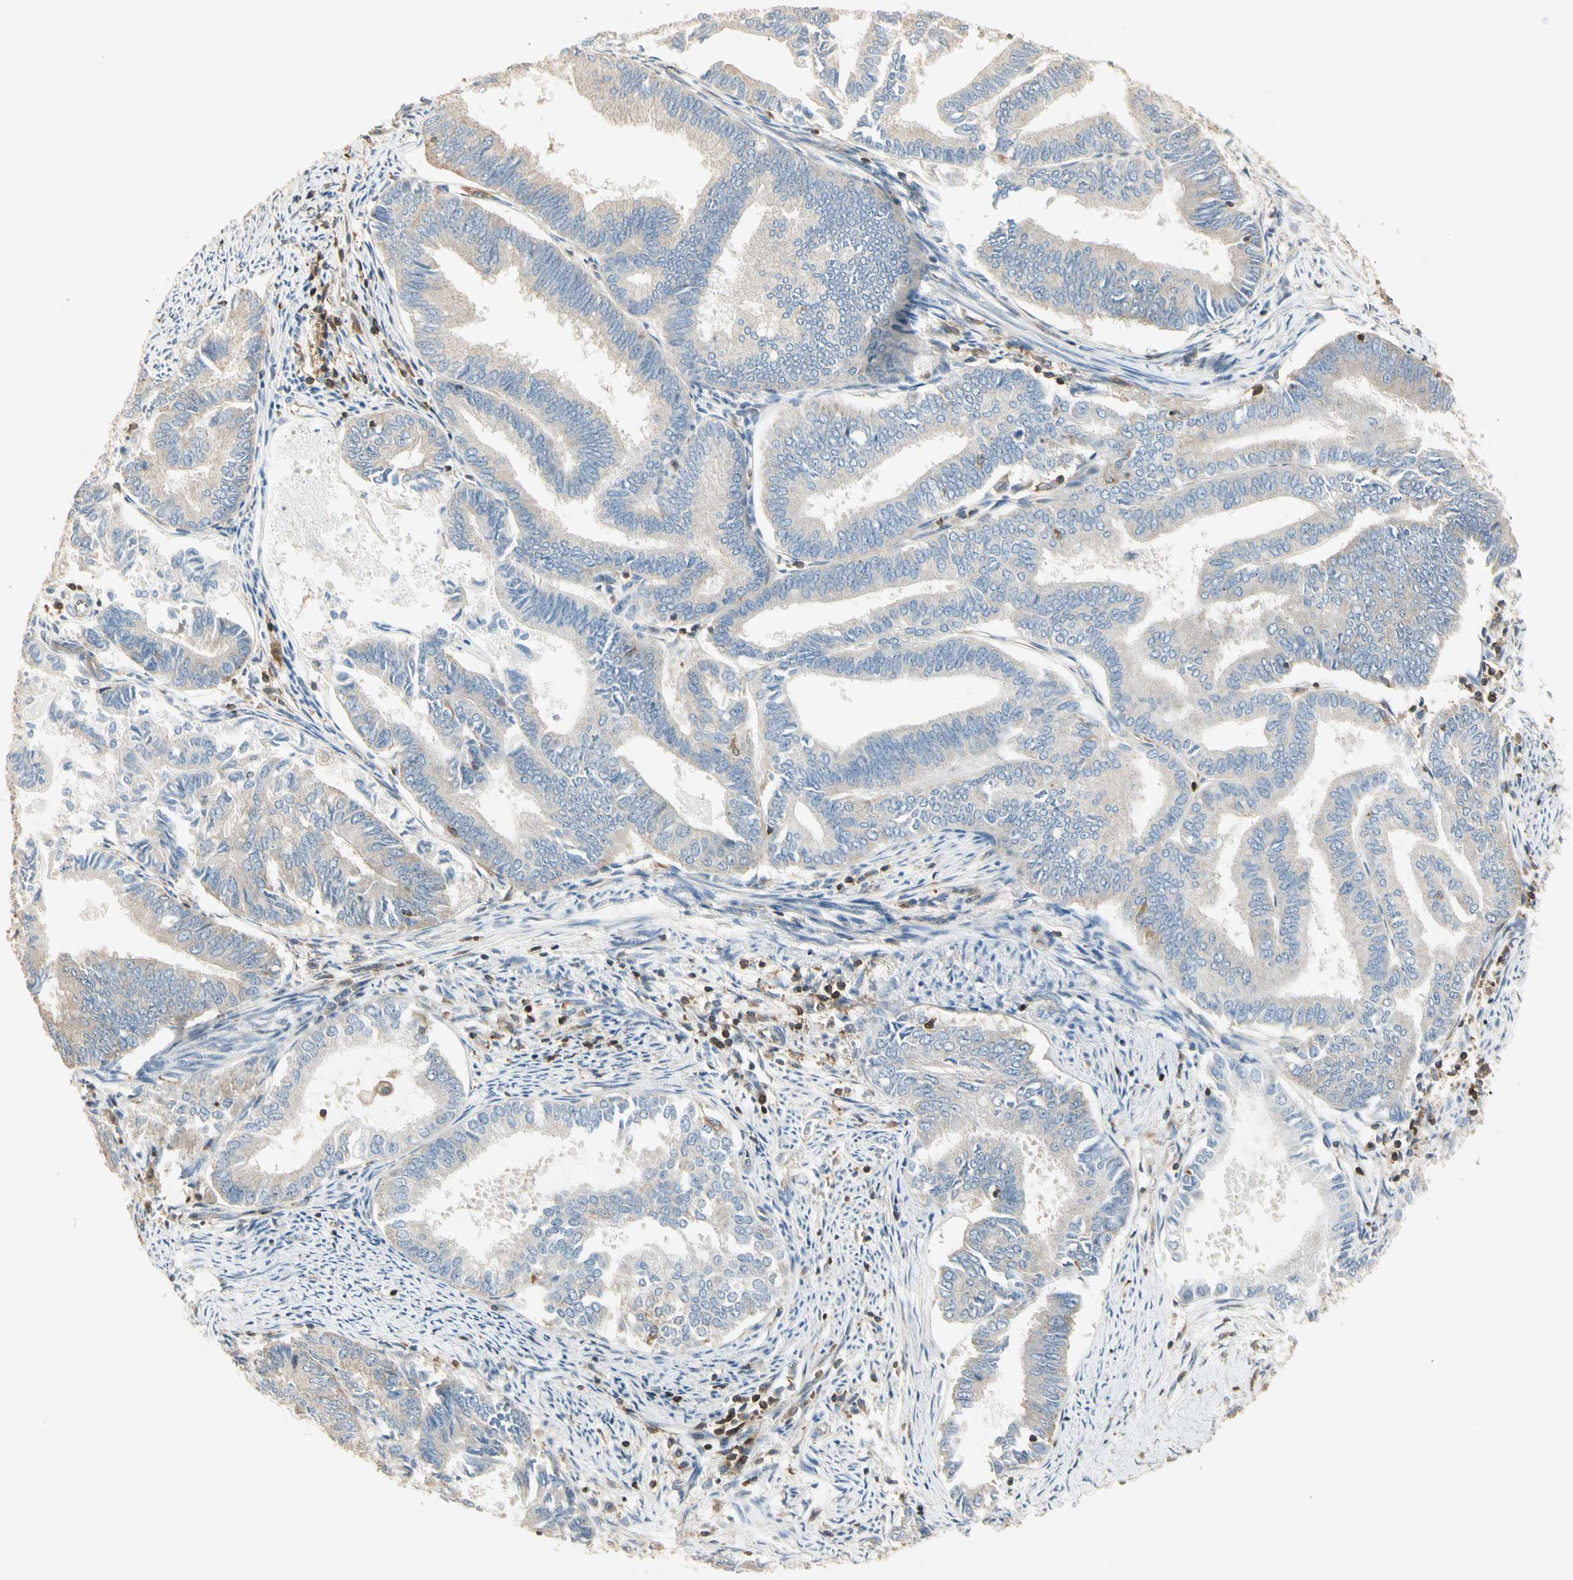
{"staining": {"intensity": "weak", "quantity": "25%-75%", "location": "cytoplasmic/membranous"}, "tissue": "endometrial cancer", "cell_type": "Tumor cells", "image_type": "cancer", "snomed": [{"axis": "morphology", "description": "Adenocarcinoma, NOS"}, {"axis": "topography", "description": "Endometrium"}], "caption": "Protein expression analysis of endometrial cancer (adenocarcinoma) shows weak cytoplasmic/membranous expression in about 25%-75% of tumor cells.", "gene": "CRLF3", "patient": {"sex": "female", "age": 86}}